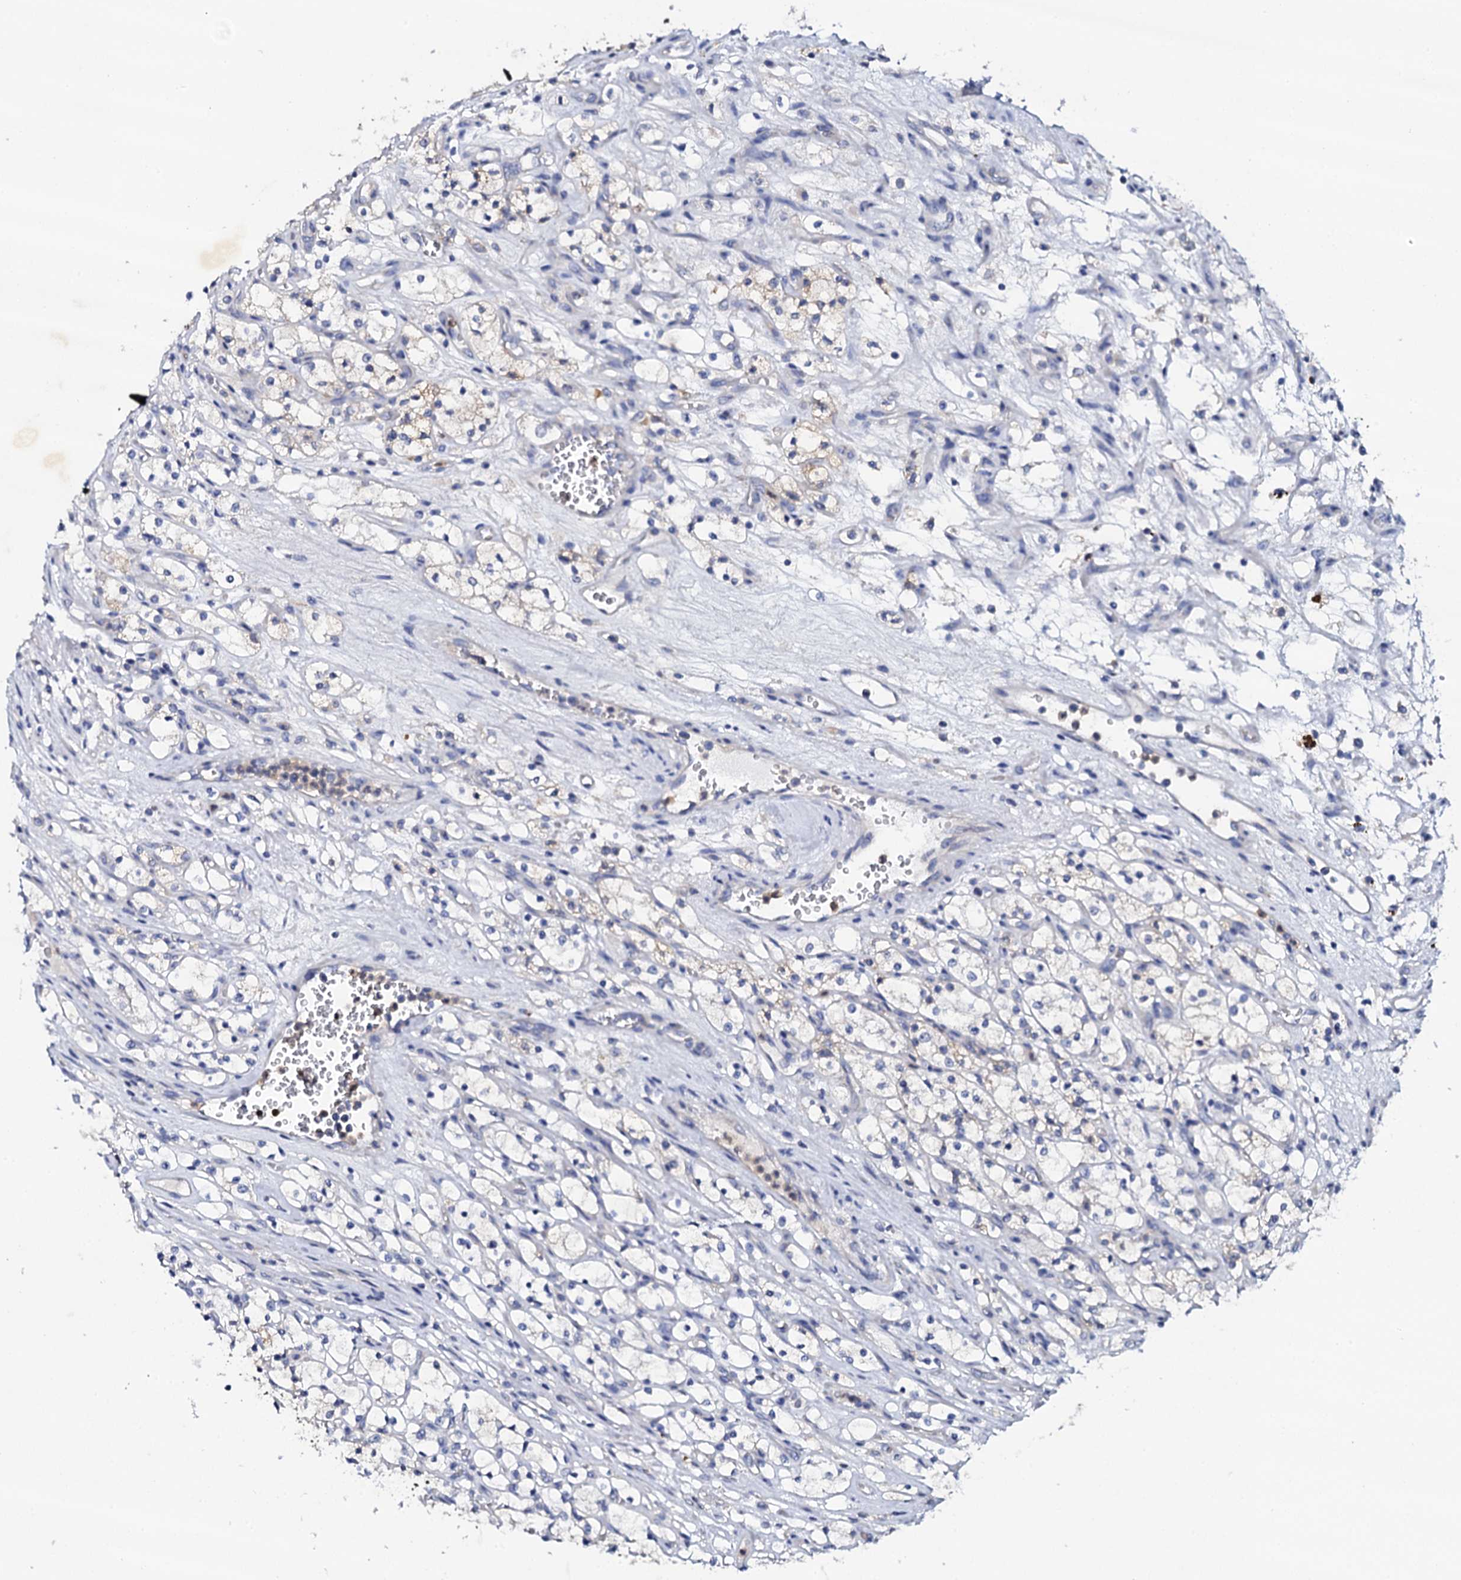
{"staining": {"intensity": "negative", "quantity": "none", "location": "none"}, "tissue": "renal cancer", "cell_type": "Tumor cells", "image_type": "cancer", "snomed": [{"axis": "morphology", "description": "Adenocarcinoma, NOS"}, {"axis": "topography", "description": "Kidney"}], "caption": "Immunohistochemical staining of renal cancer displays no significant expression in tumor cells.", "gene": "NAA16", "patient": {"sex": "female", "age": 69}}